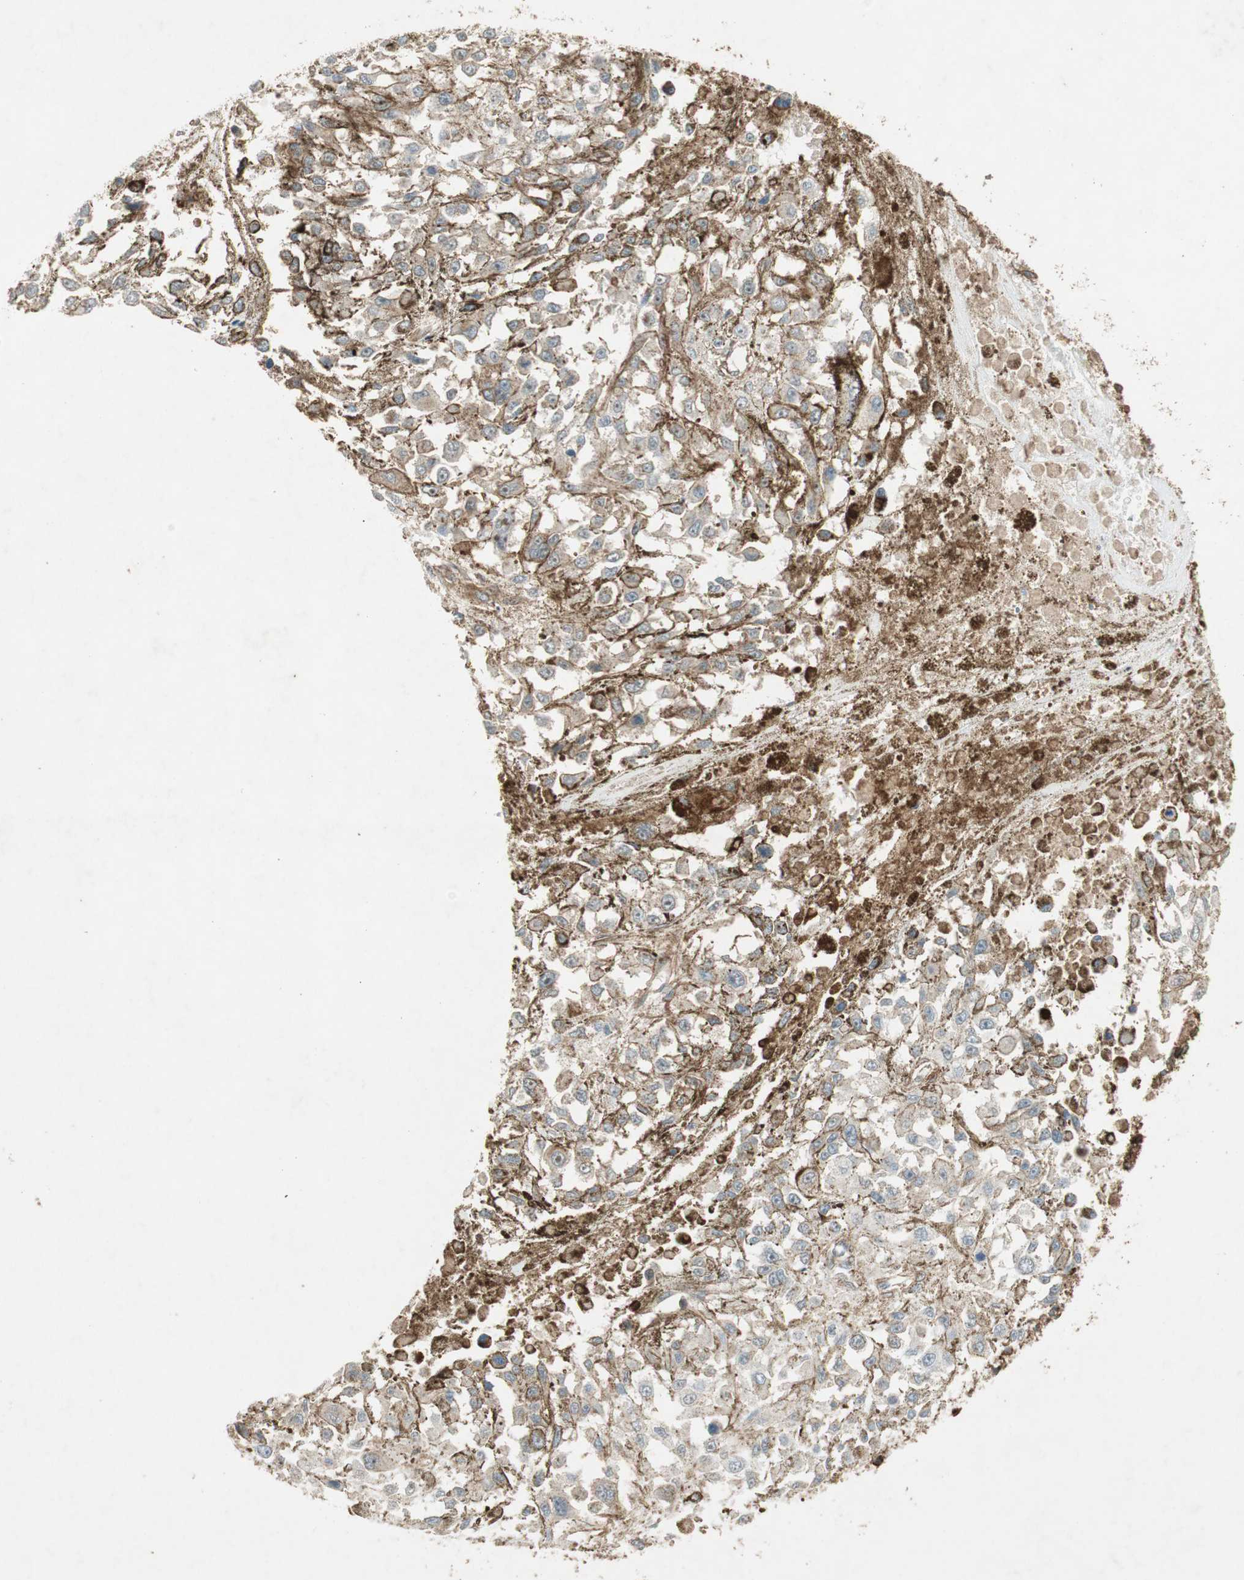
{"staining": {"intensity": "weak", "quantity": "25%-75%", "location": "cytoplasmic/membranous"}, "tissue": "melanoma", "cell_type": "Tumor cells", "image_type": "cancer", "snomed": [{"axis": "morphology", "description": "Malignant melanoma, Metastatic site"}, {"axis": "topography", "description": "Lymph node"}], "caption": "Protein staining of melanoma tissue shows weak cytoplasmic/membranous expression in about 25%-75% of tumor cells.", "gene": "BTN3A3", "patient": {"sex": "male", "age": 59}}